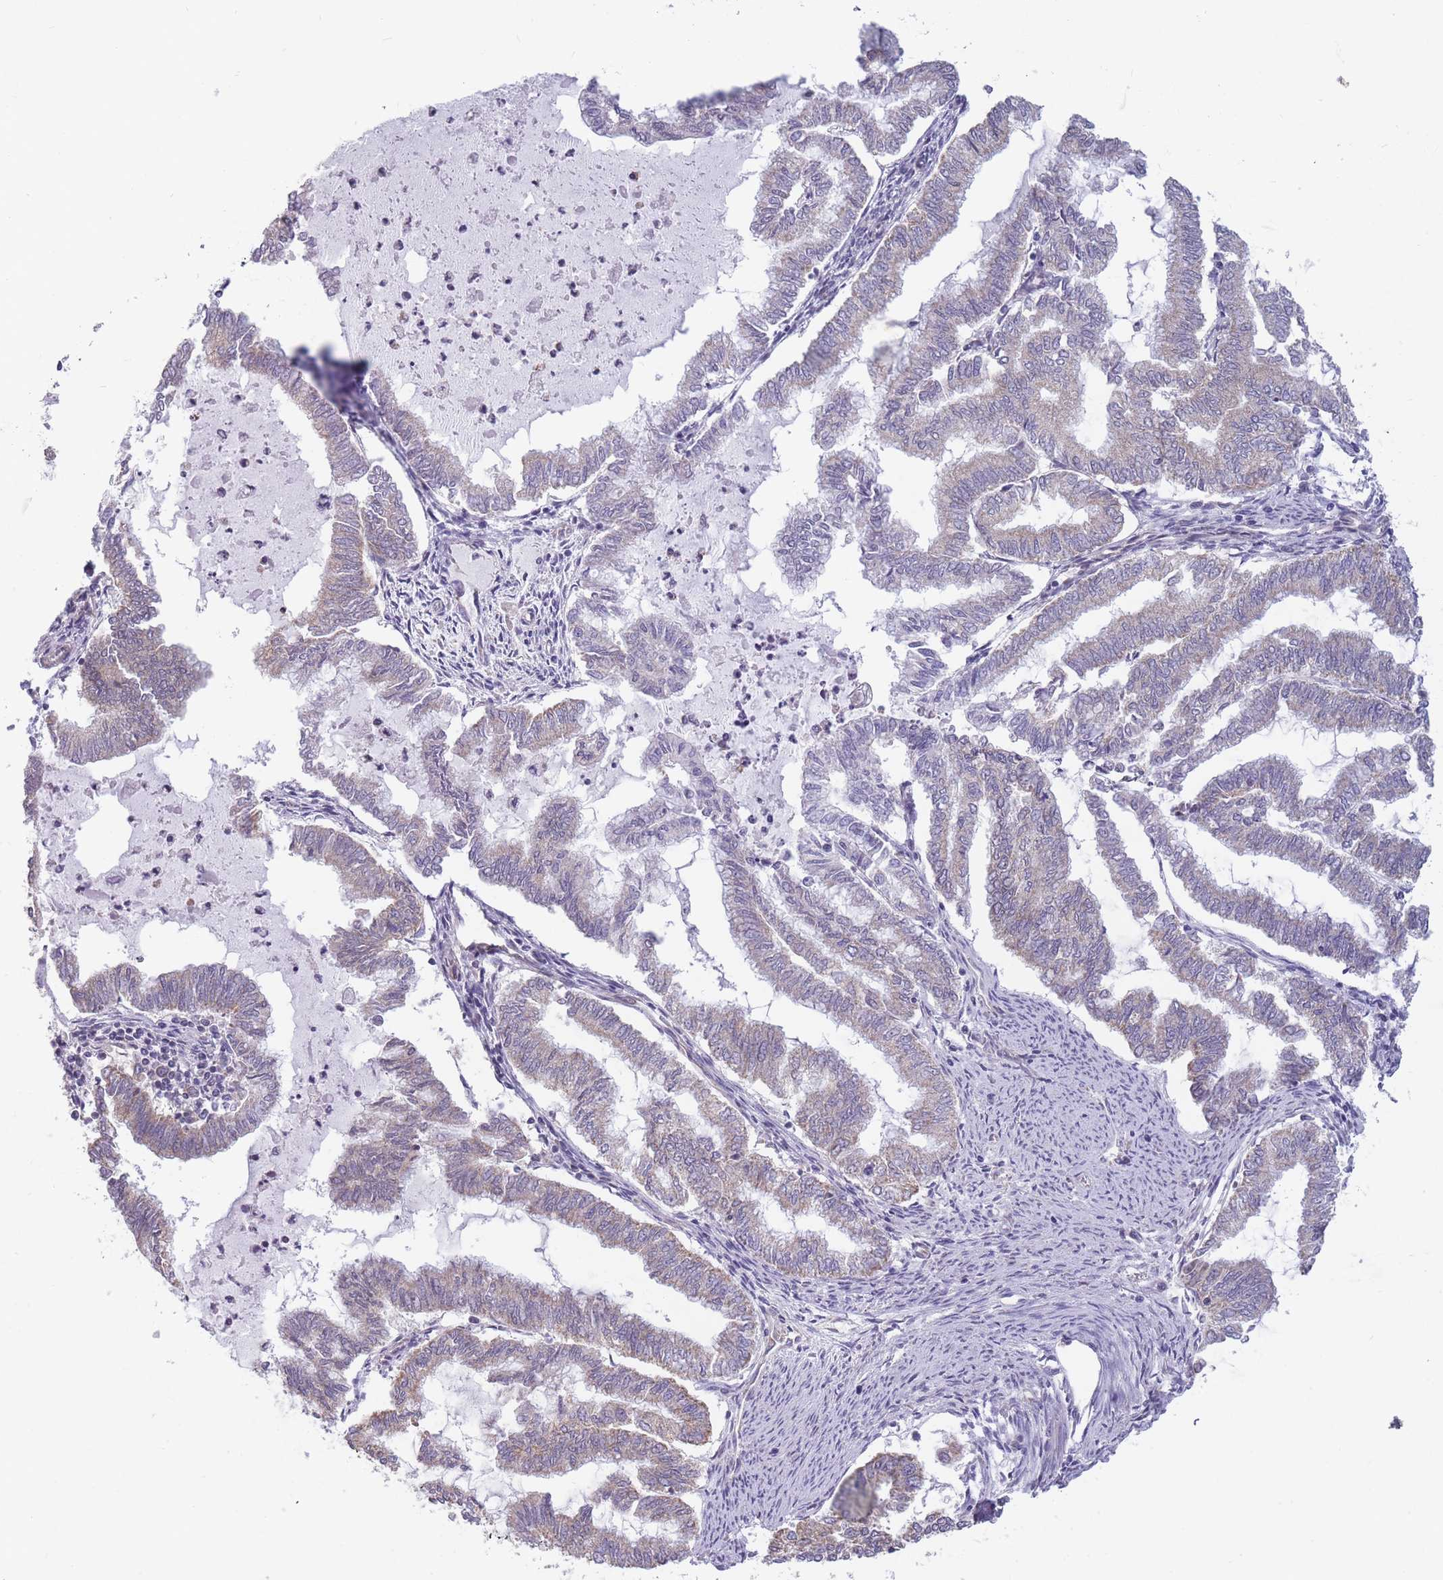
{"staining": {"intensity": "weak", "quantity": "25%-75%", "location": "cytoplasmic/membranous"}, "tissue": "endometrial cancer", "cell_type": "Tumor cells", "image_type": "cancer", "snomed": [{"axis": "morphology", "description": "Adenocarcinoma, NOS"}, {"axis": "topography", "description": "Endometrium"}], "caption": "The micrograph reveals immunohistochemical staining of adenocarcinoma (endometrial). There is weak cytoplasmic/membranous positivity is appreciated in about 25%-75% of tumor cells.", "gene": "MRPS18C", "patient": {"sex": "female", "age": 79}}